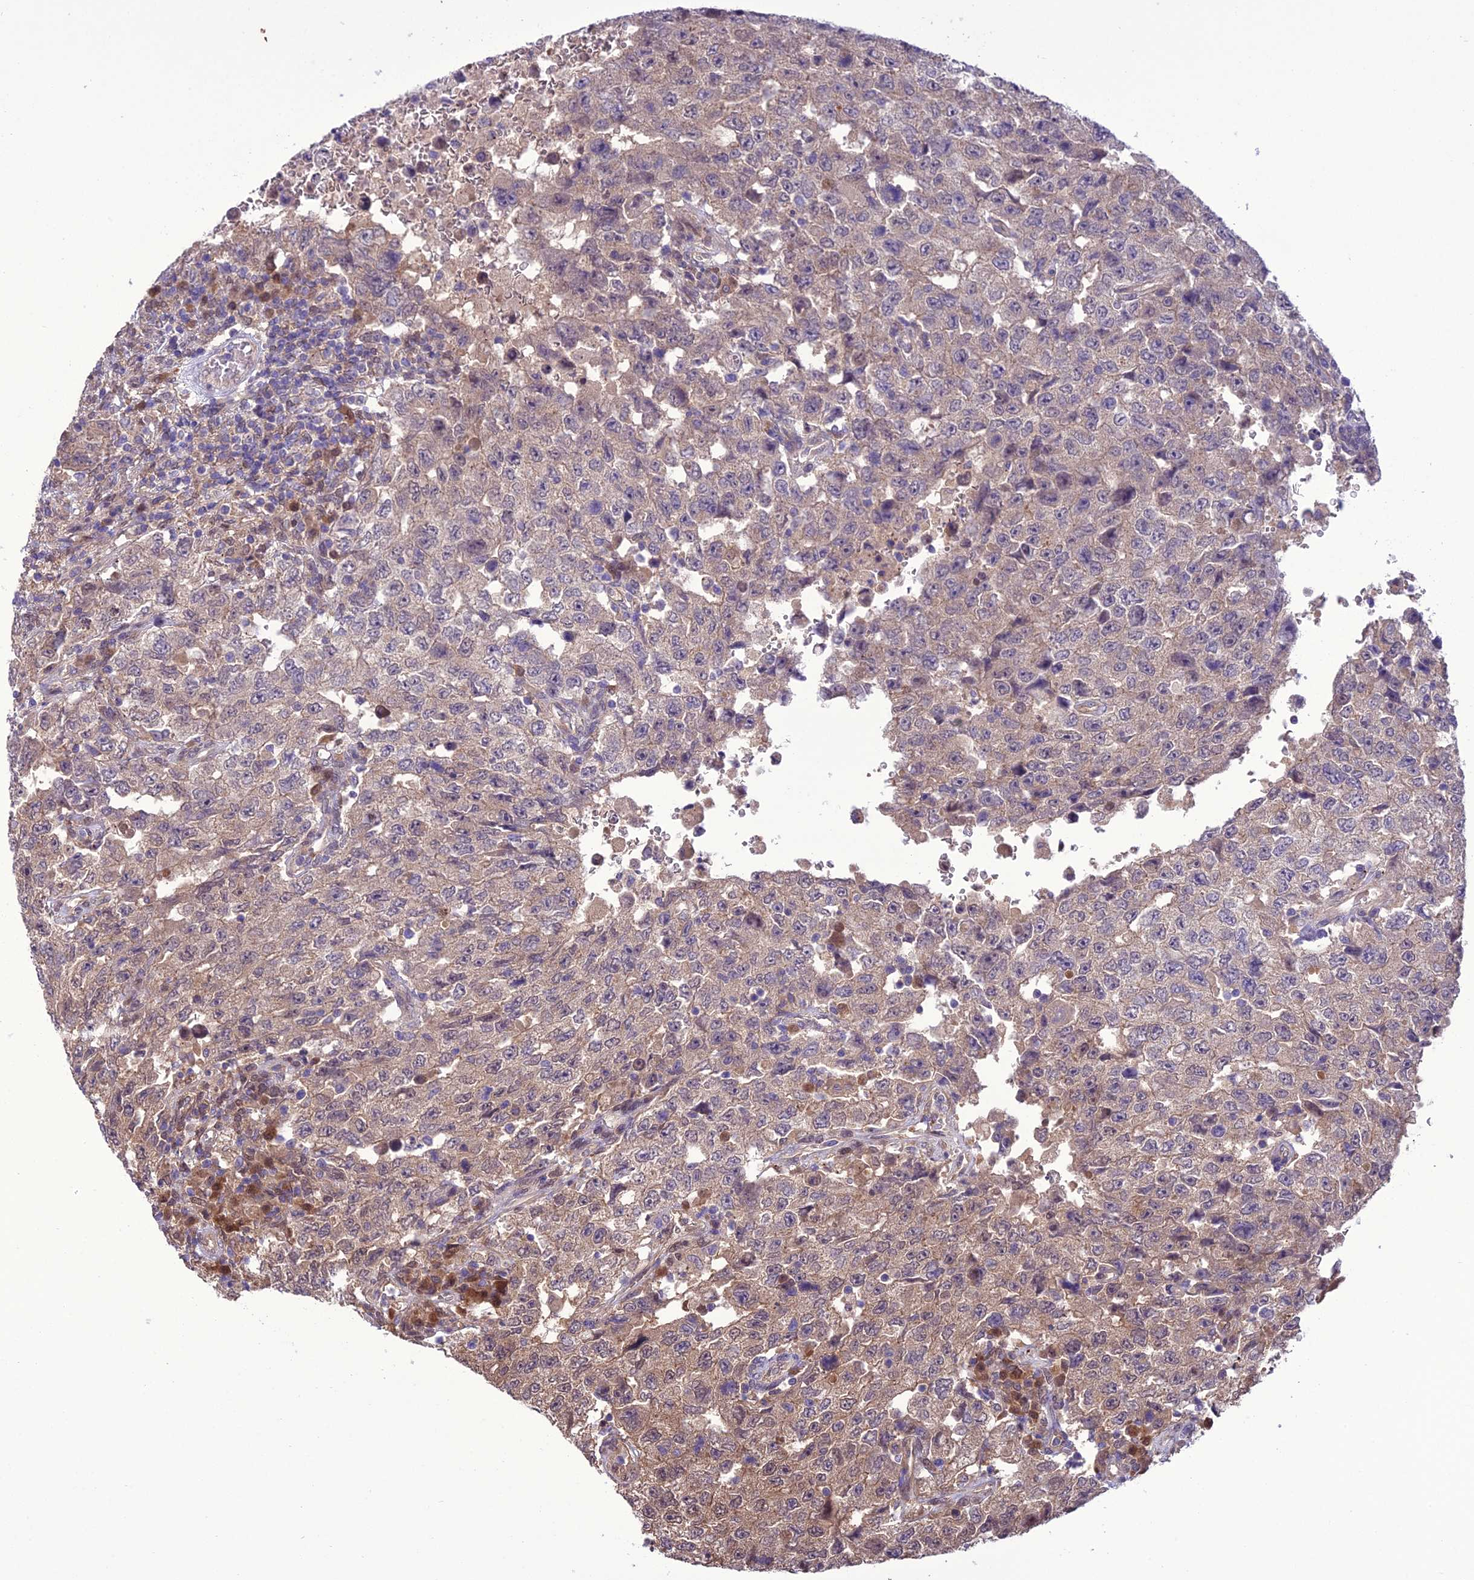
{"staining": {"intensity": "weak", "quantity": "<25%", "location": "cytoplasmic/membranous"}, "tissue": "testis cancer", "cell_type": "Tumor cells", "image_type": "cancer", "snomed": [{"axis": "morphology", "description": "Carcinoma, Embryonal, NOS"}, {"axis": "topography", "description": "Testis"}], "caption": "High power microscopy histopathology image of an immunohistochemistry micrograph of testis embryonal carcinoma, revealing no significant staining in tumor cells.", "gene": "BORCS6", "patient": {"sex": "male", "age": 26}}